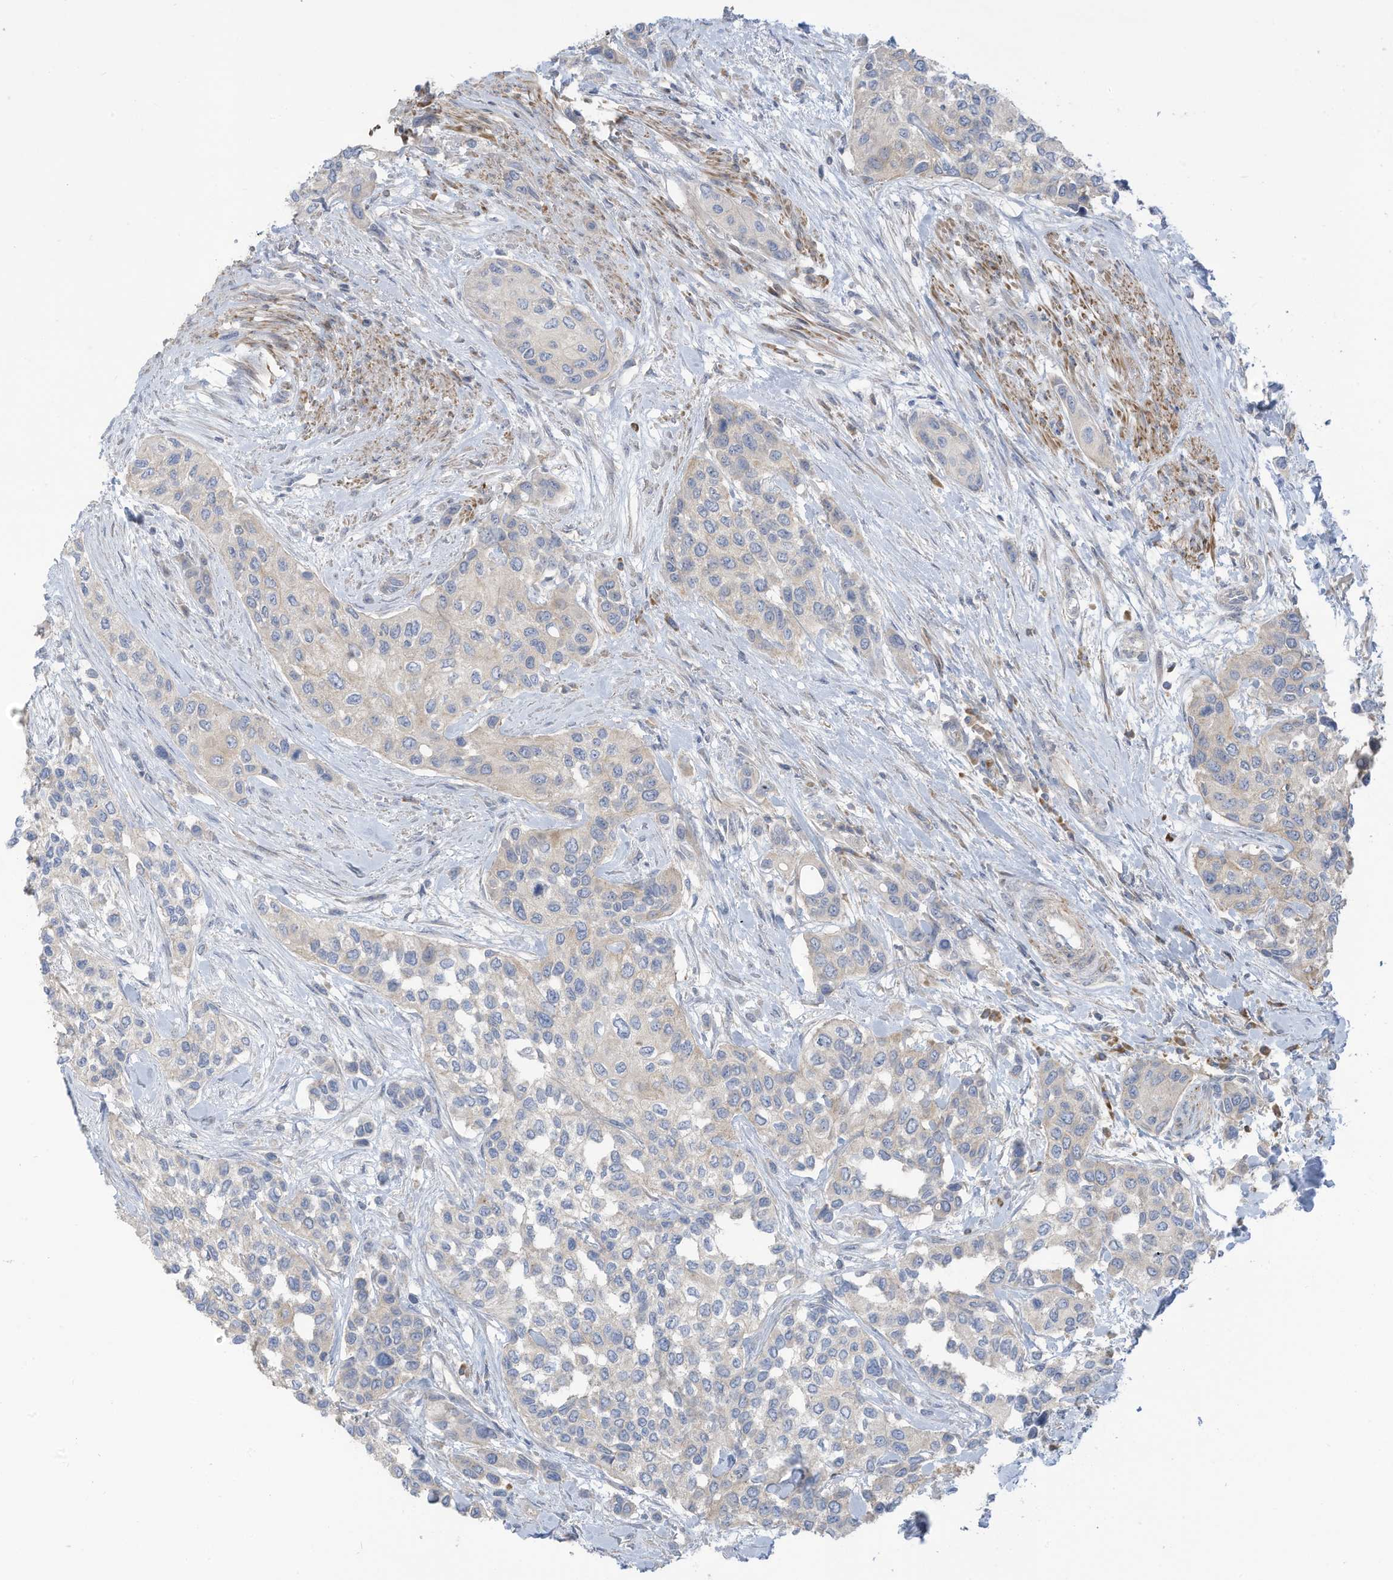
{"staining": {"intensity": "negative", "quantity": "none", "location": "none"}, "tissue": "urothelial cancer", "cell_type": "Tumor cells", "image_type": "cancer", "snomed": [{"axis": "morphology", "description": "Normal tissue, NOS"}, {"axis": "morphology", "description": "Urothelial carcinoma, High grade"}, {"axis": "topography", "description": "Vascular tissue"}, {"axis": "topography", "description": "Urinary bladder"}], "caption": "IHC histopathology image of human high-grade urothelial carcinoma stained for a protein (brown), which exhibits no positivity in tumor cells.", "gene": "GTPBP2", "patient": {"sex": "female", "age": 56}}